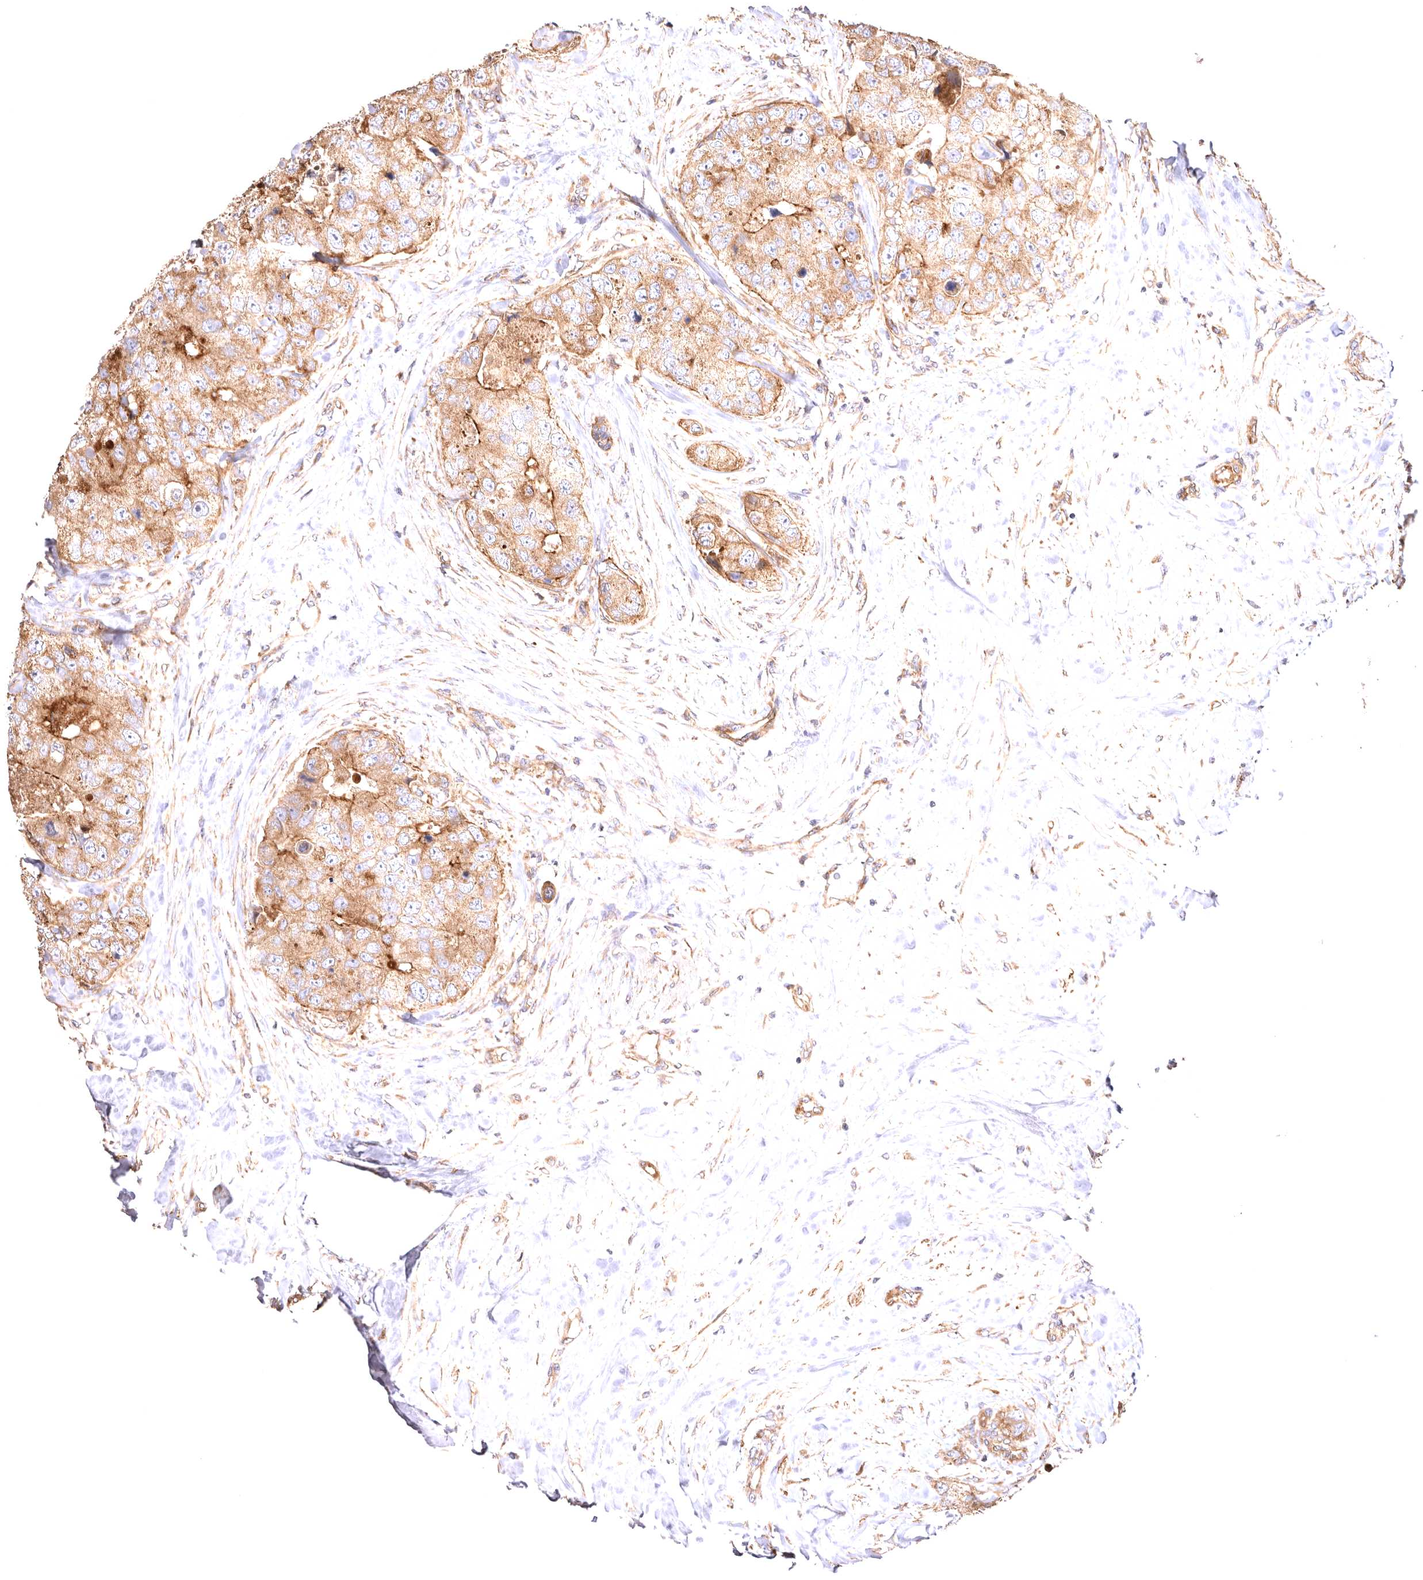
{"staining": {"intensity": "moderate", "quantity": ">75%", "location": "cytoplasmic/membranous"}, "tissue": "breast cancer", "cell_type": "Tumor cells", "image_type": "cancer", "snomed": [{"axis": "morphology", "description": "Duct carcinoma"}, {"axis": "topography", "description": "Breast"}], "caption": "IHC micrograph of neoplastic tissue: human breast cancer (infiltrating ductal carcinoma) stained using IHC demonstrates medium levels of moderate protein expression localized specifically in the cytoplasmic/membranous of tumor cells, appearing as a cytoplasmic/membranous brown color.", "gene": "VPS45", "patient": {"sex": "female", "age": 62}}